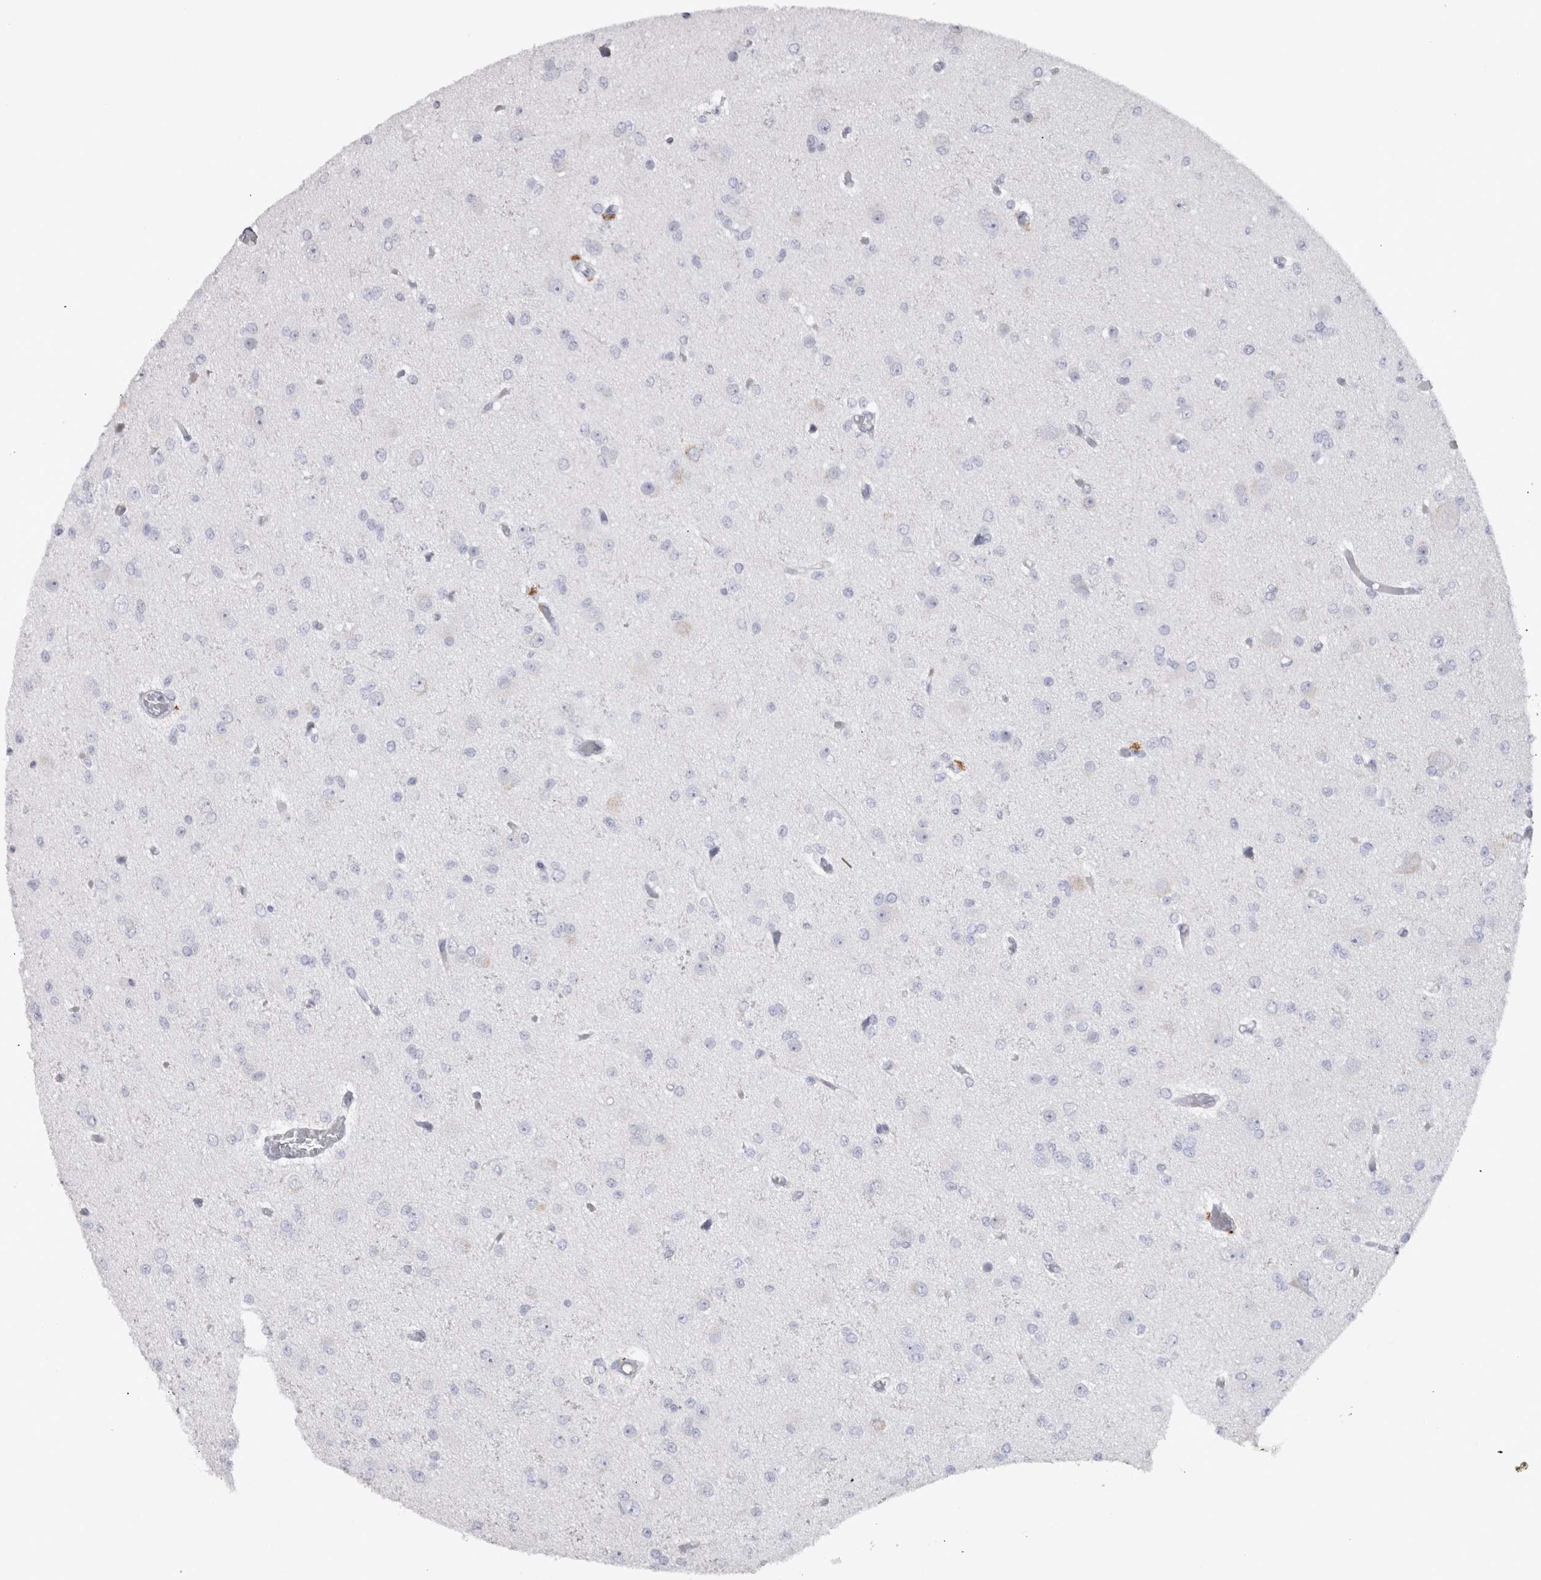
{"staining": {"intensity": "negative", "quantity": "none", "location": "none"}, "tissue": "glioma", "cell_type": "Tumor cells", "image_type": "cancer", "snomed": [{"axis": "morphology", "description": "Glioma, malignant, Low grade"}, {"axis": "topography", "description": "Brain"}], "caption": "An image of human glioma is negative for staining in tumor cells.", "gene": "ADAM2", "patient": {"sex": "female", "age": 22}}